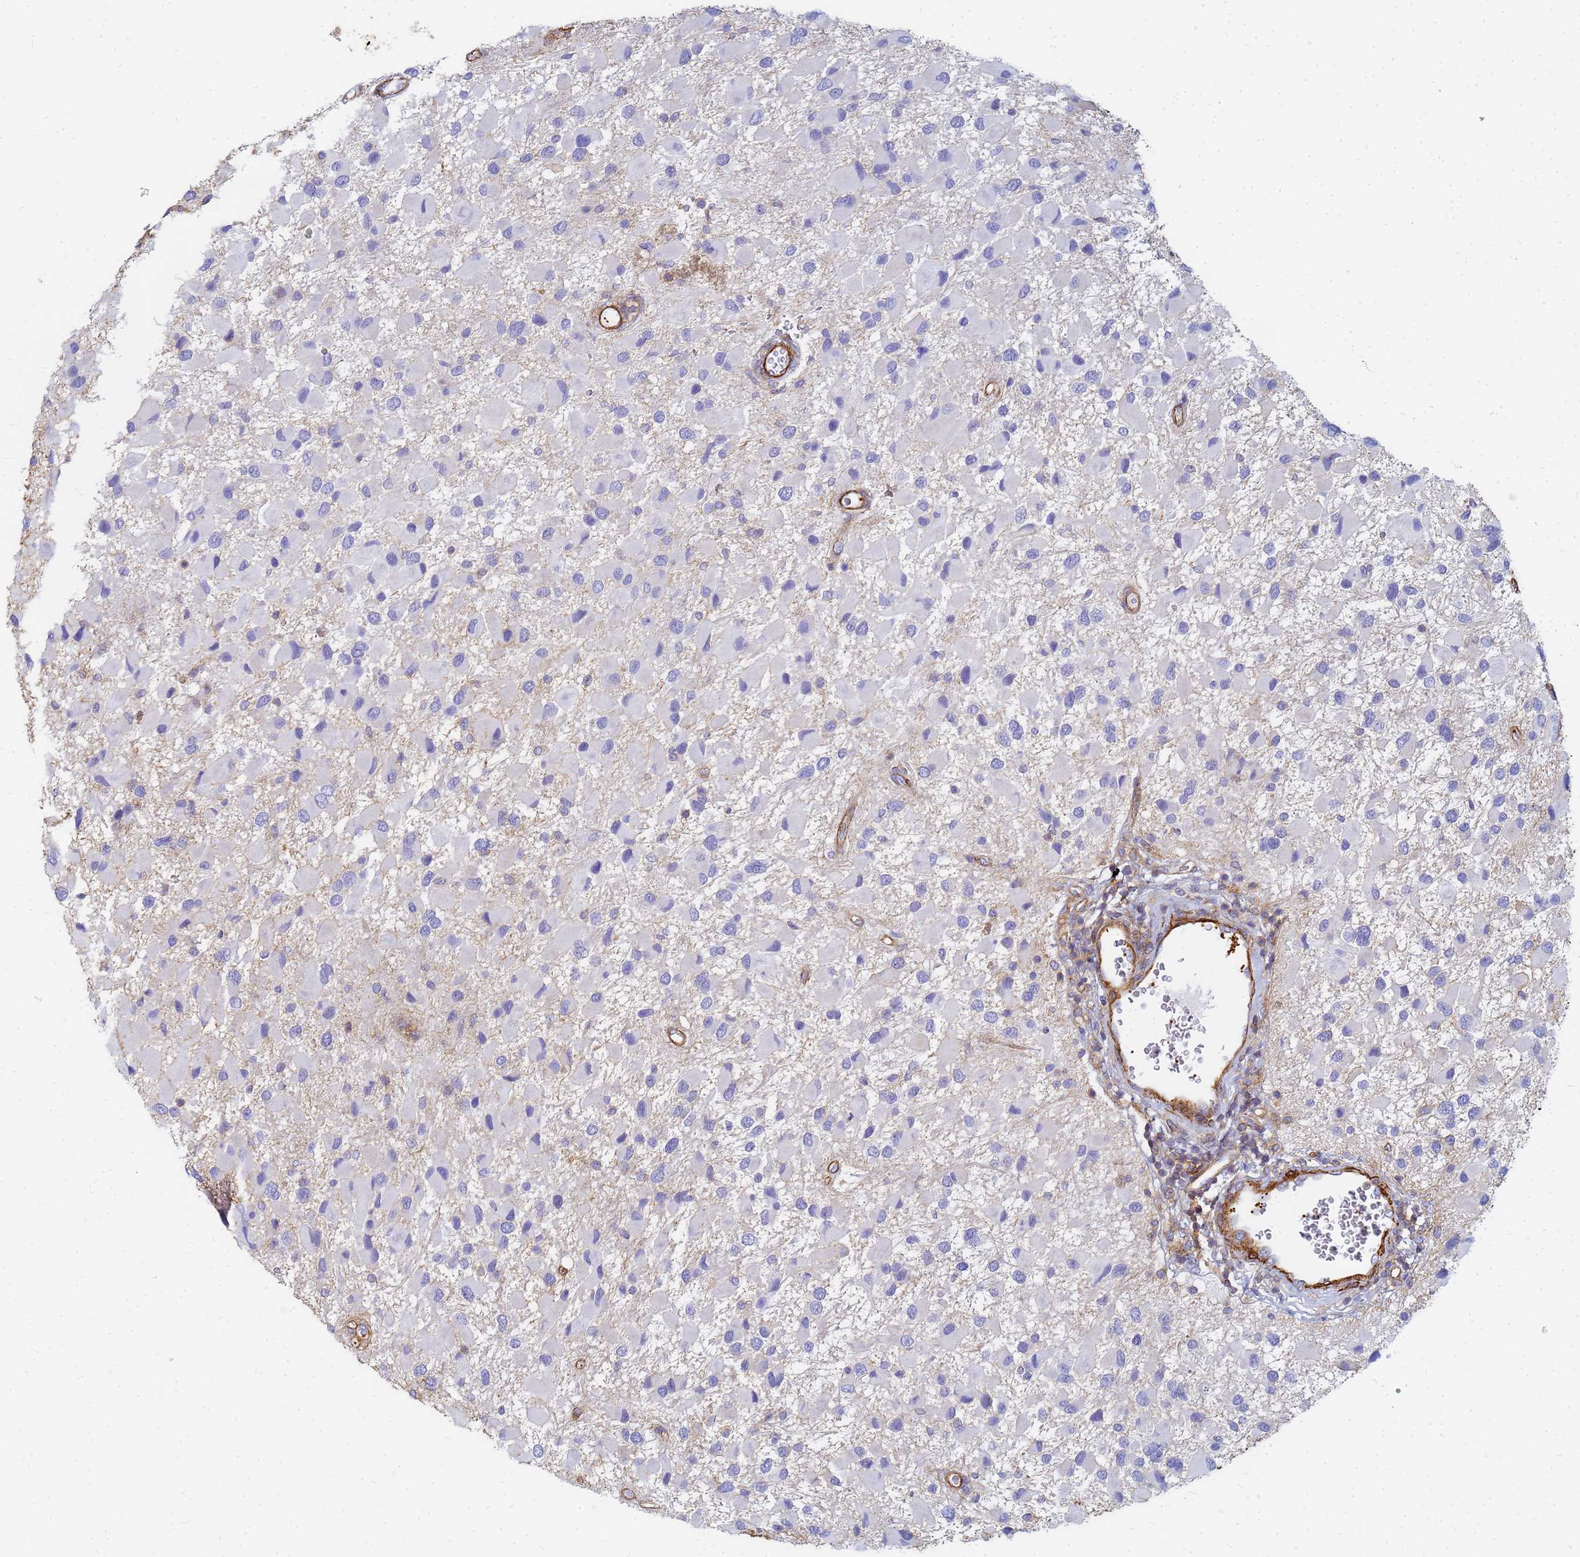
{"staining": {"intensity": "negative", "quantity": "none", "location": "none"}, "tissue": "glioma", "cell_type": "Tumor cells", "image_type": "cancer", "snomed": [{"axis": "morphology", "description": "Glioma, malignant, High grade"}, {"axis": "topography", "description": "Brain"}], "caption": "Tumor cells are negative for brown protein staining in high-grade glioma (malignant).", "gene": "TPM1", "patient": {"sex": "male", "age": 53}}